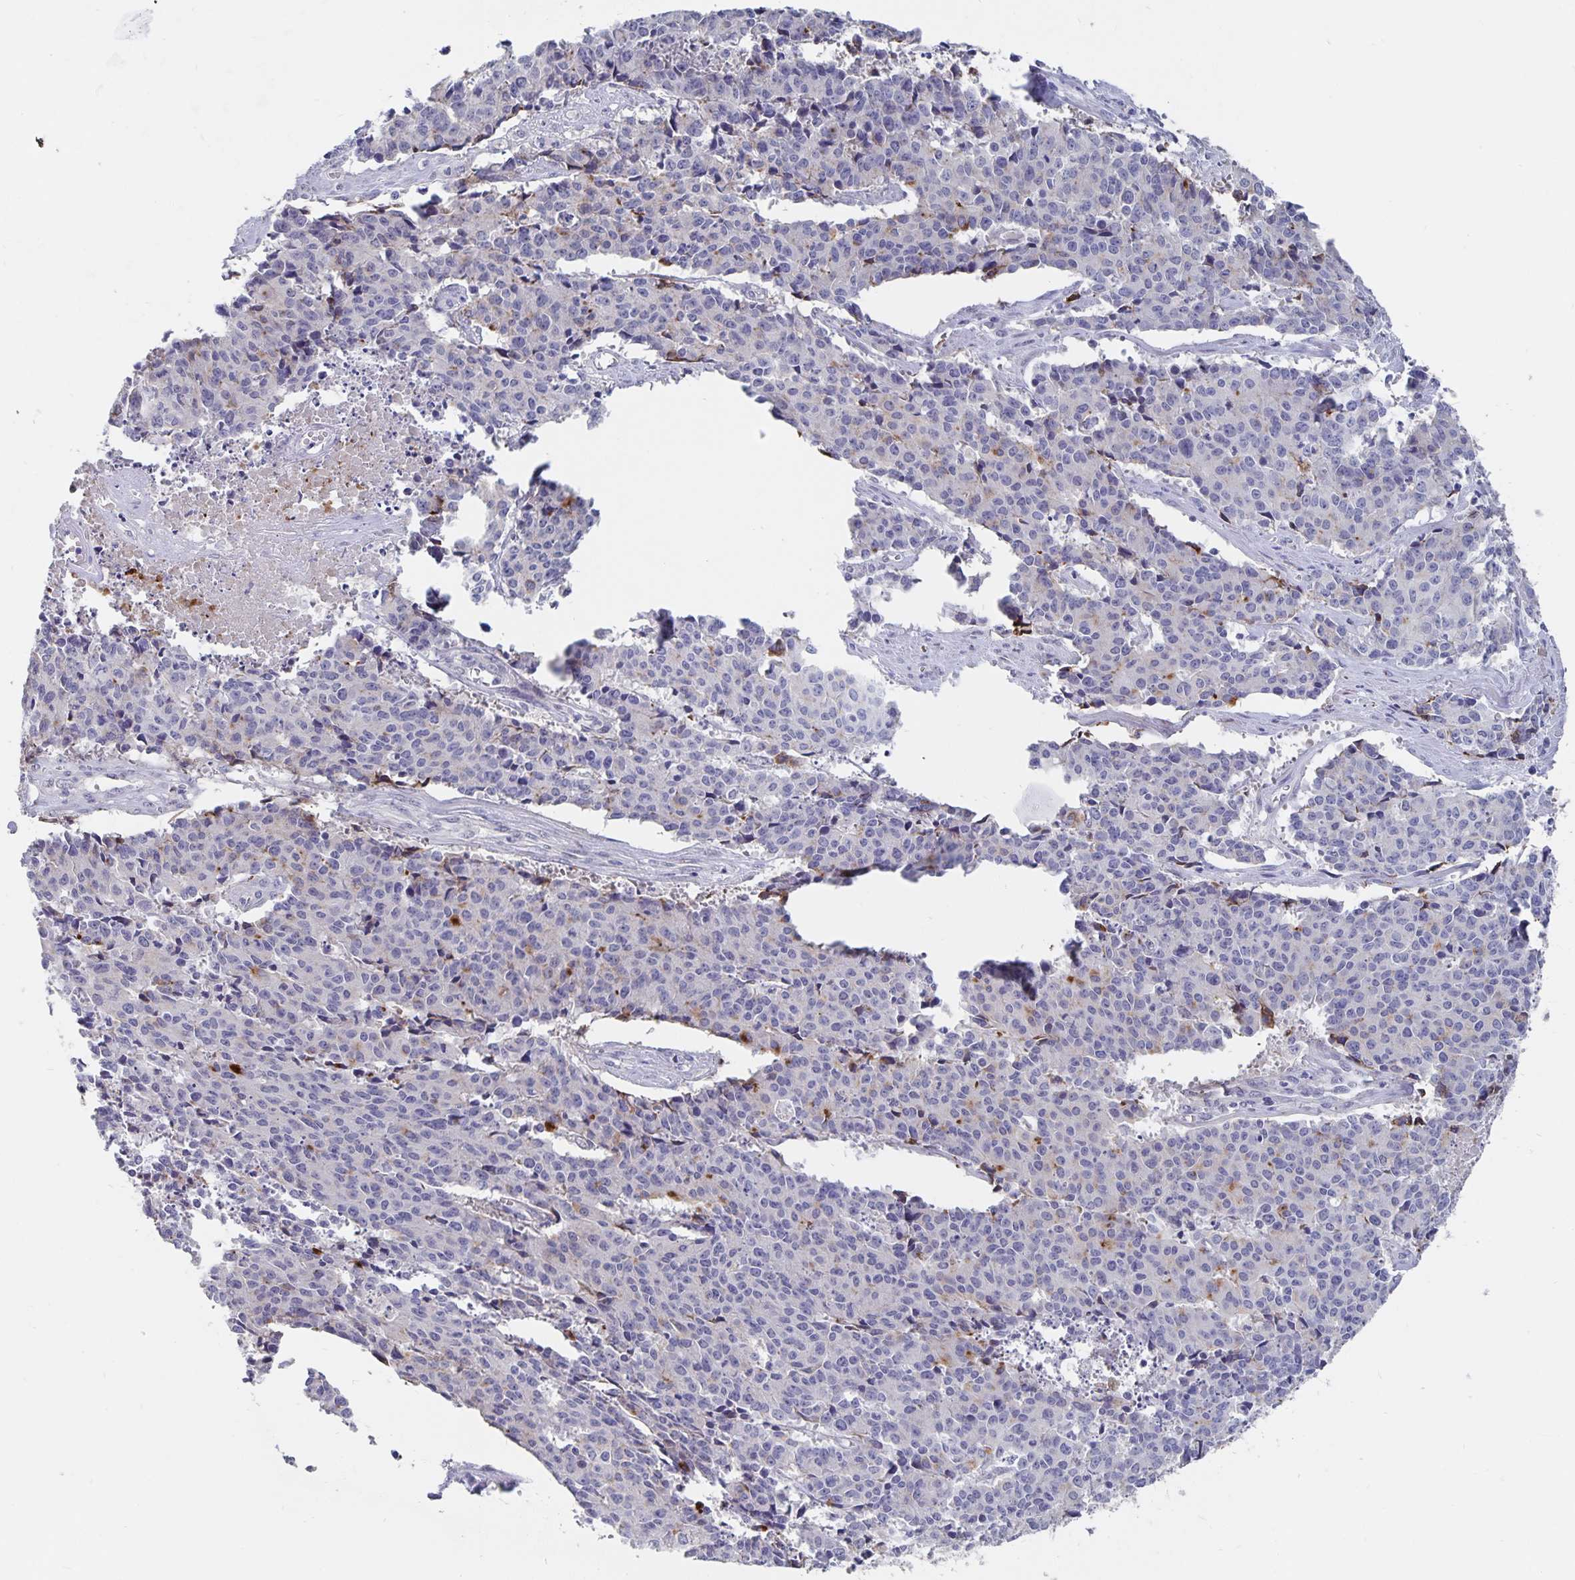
{"staining": {"intensity": "moderate", "quantity": "<25%", "location": "cytoplasmic/membranous"}, "tissue": "cervical cancer", "cell_type": "Tumor cells", "image_type": "cancer", "snomed": [{"axis": "morphology", "description": "Squamous cell carcinoma, NOS"}, {"axis": "topography", "description": "Cervix"}], "caption": "Cervical cancer (squamous cell carcinoma) stained with IHC demonstrates moderate cytoplasmic/membranous positivity in approximately <25% of tumor cells.", "gene": "SMOC1", "patient": {"sex": "female", "age": 28}}